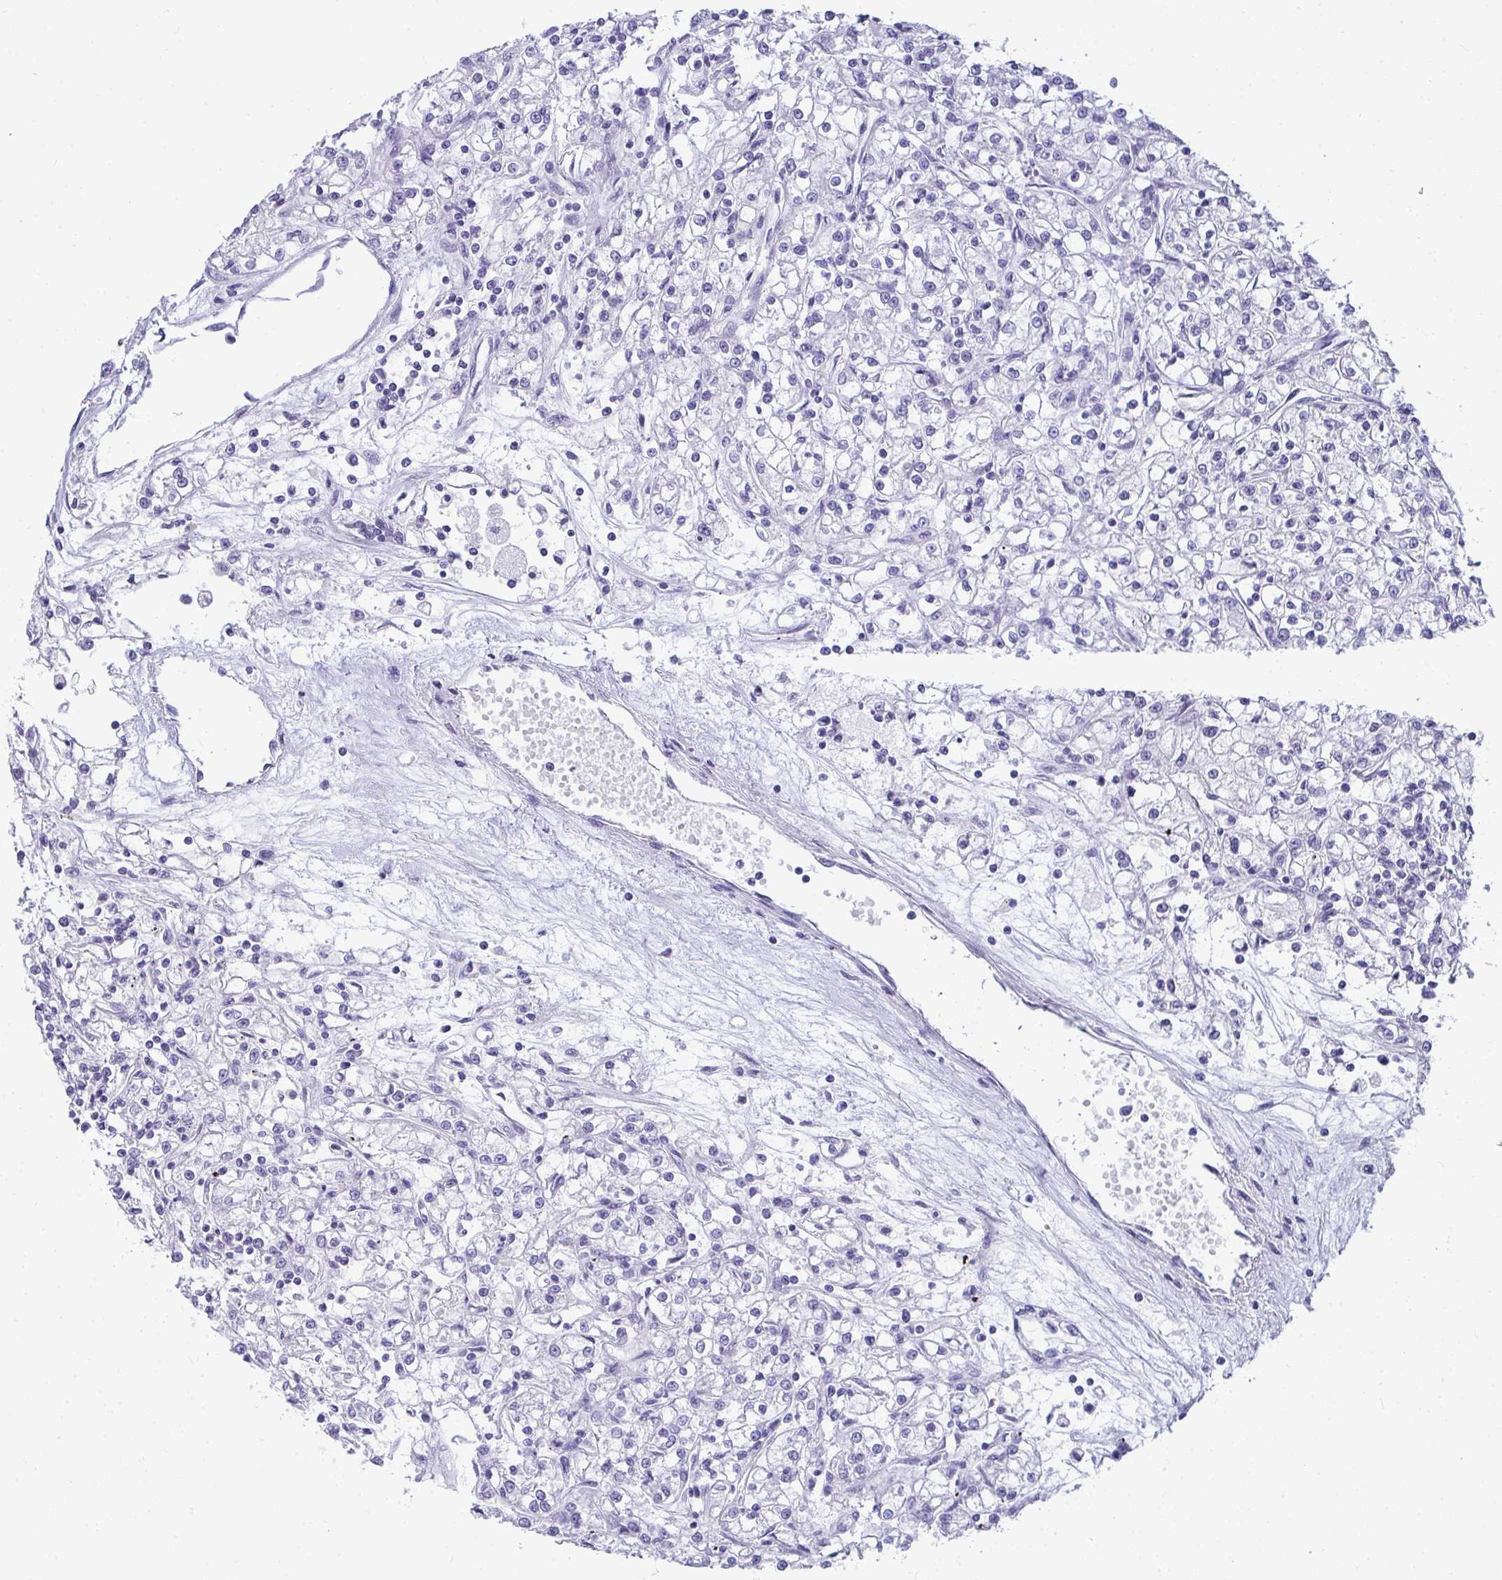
{"staining": {"intensity": "negative", "quantity": "none", "location": "none"}, "tissue": "renal cancer", "cell_type": "Tumor cells", "image_type": "cancer", "snomed": [{"axis": "morphology", "description": "Adenocarcinoma, NOS"}, {"axis": "topography", "description": "Kidney"}], "caption": "Tumor cells show no significant protein positivity in adenocarcinoma (renal).", "gene": "AK5", "patient": {"sex": "female", "age": 59}}